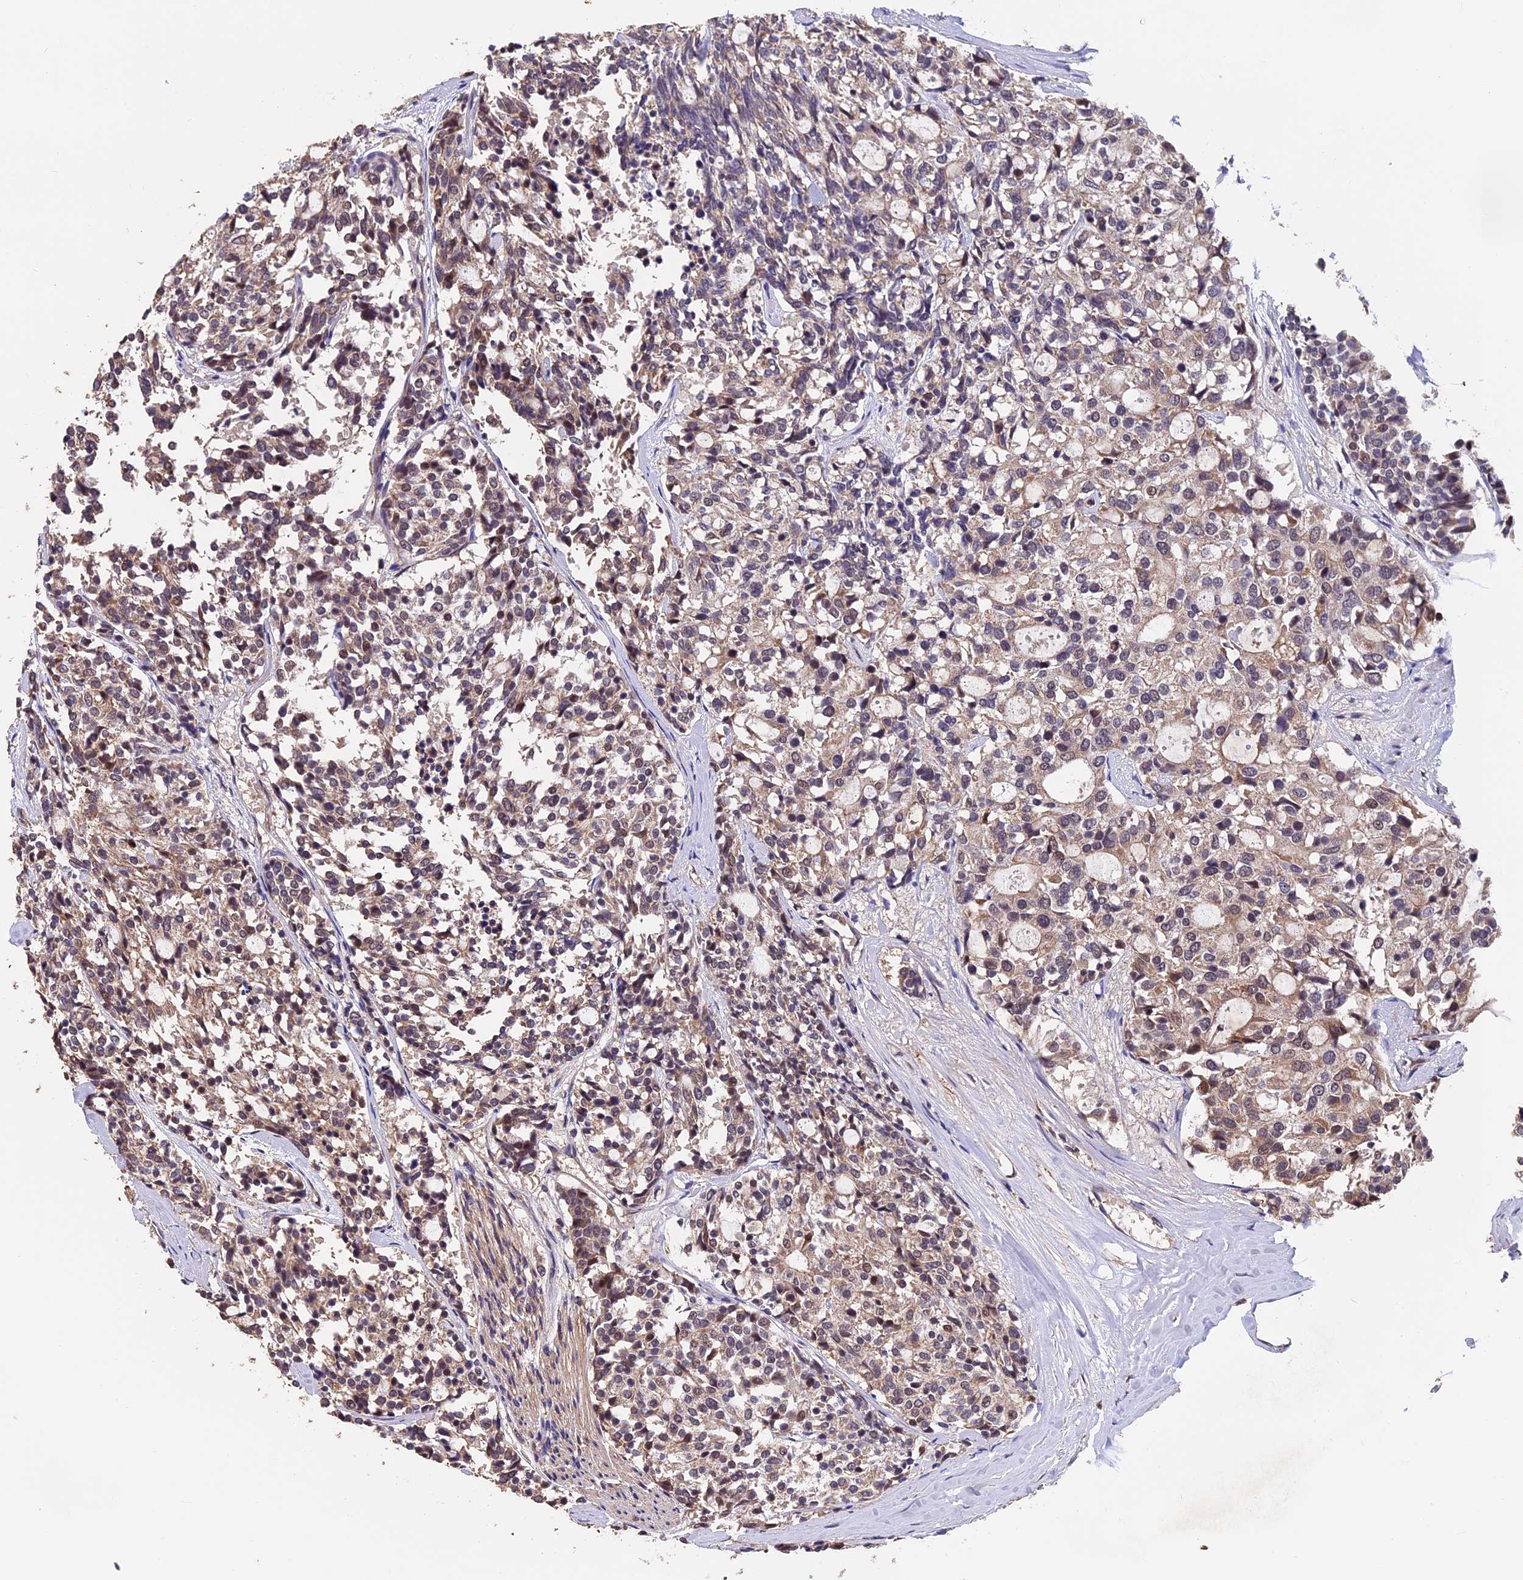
{"staining": {"intensity": "weak", "quantity": ">75%", "location": "cytoplasmic/membranous"}, "tissue": "carcinoid", "cell_type": "Tumor cells", "image_type": "cancer", "snomed": [{"axis": "morphology", "description": "Carcinoid, malignant, NOS"}, {"axis": "topography", "description": "Pancreas"}], "caption": "A low amount of weak cytoplasmic/membranous staining is appreciated in approximately >75% of tumor cells in carcinoid tissue.", "gene": "PKD2L2", "patient": {"sex": "female", "age": 54}}